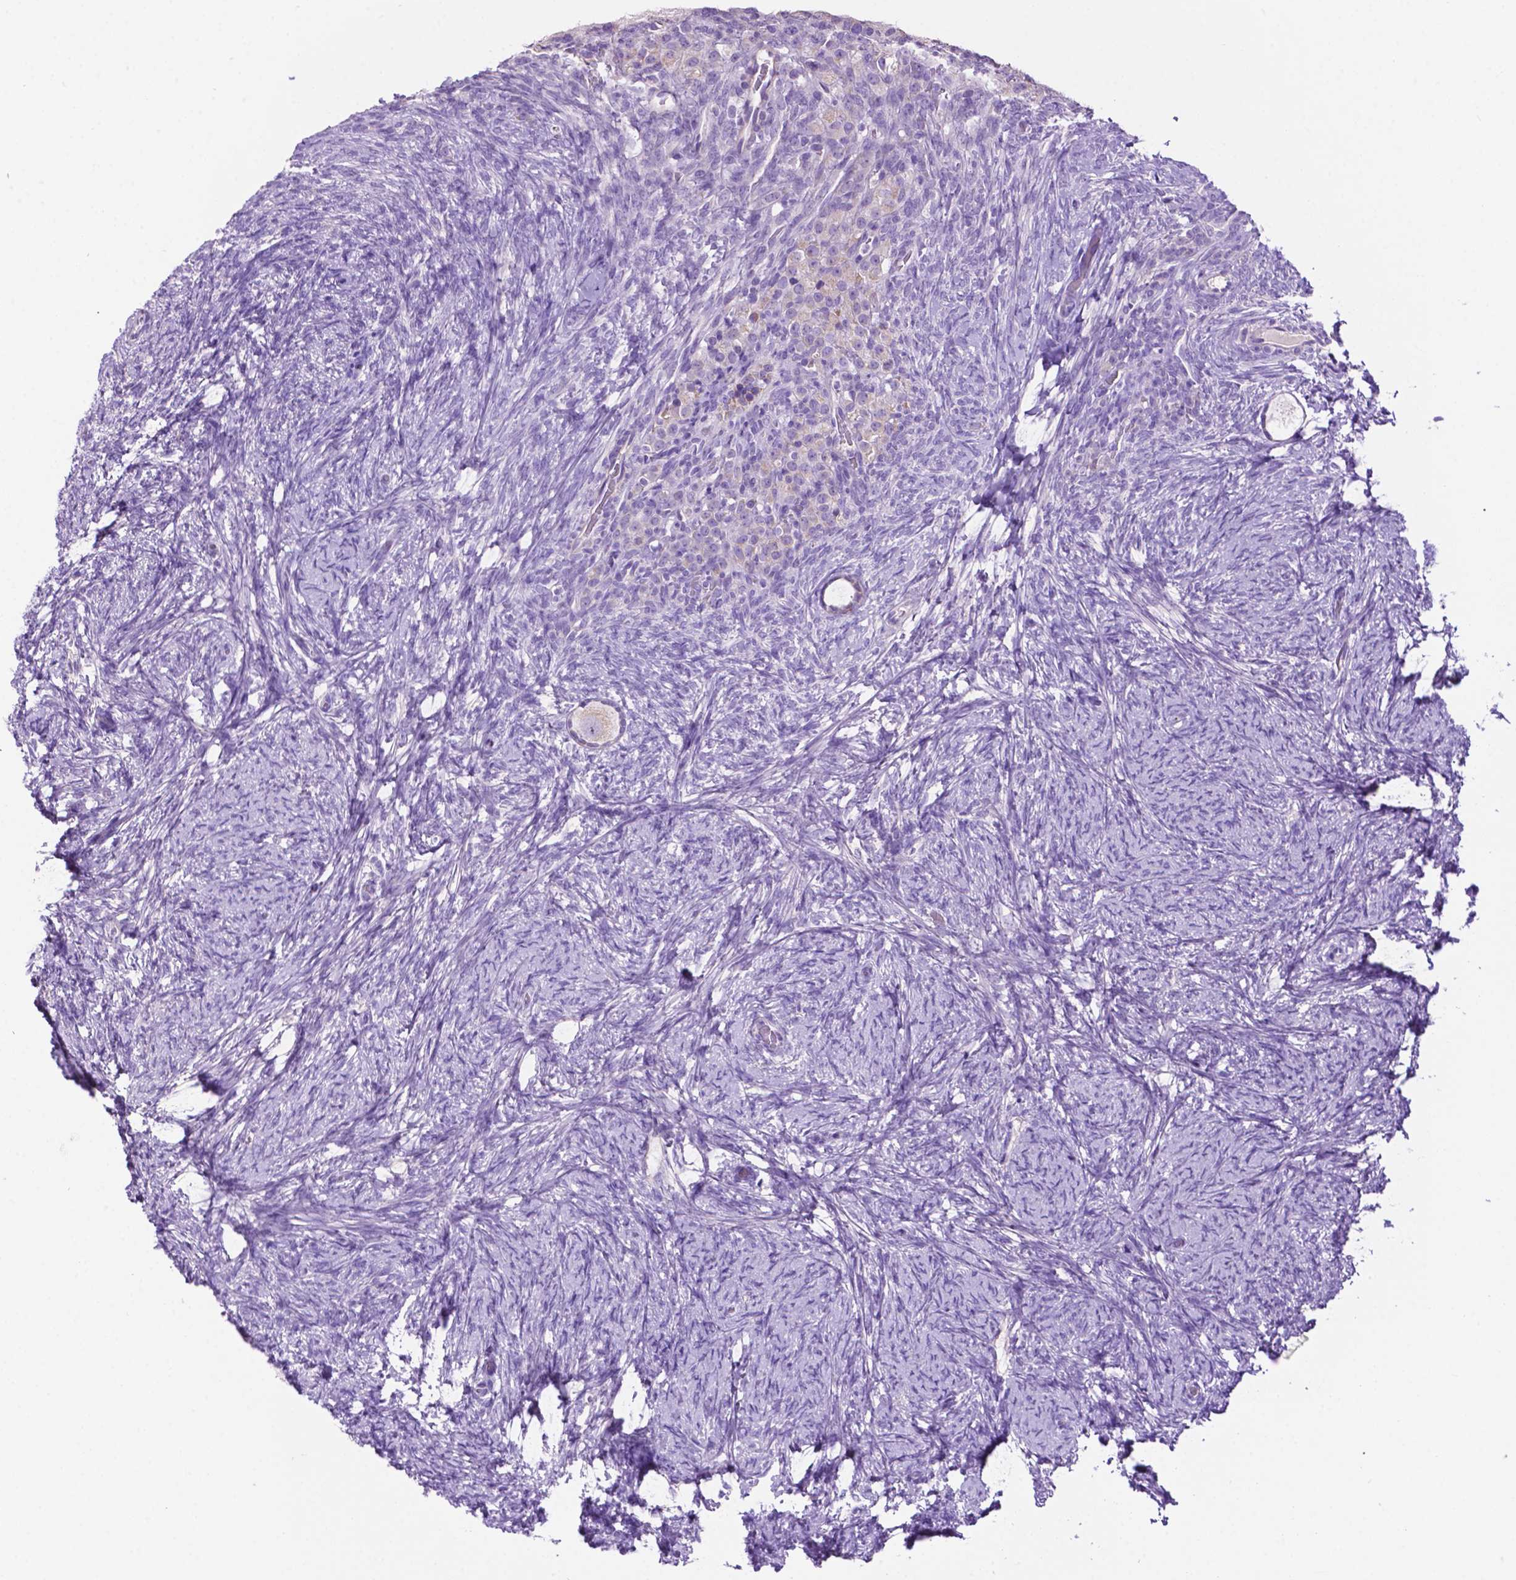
{"staining": {"intensity": "negative", "quantity": "none", "location": "none"}, "tissue": "ovary", "cell_type": "Follicle cells", "image_type": "normal", "snomed": [{"axis": "morphology", "description": "Normal tissue, NOS"}, {"axis": "topography", "description": "Ovary"}], "caption": "Histopathology image shows no protein staining in follicle cells of benign ovary. The staining is performed using DAB (3,3'-diaminobenzidine) brown chromogen with nuclei counter-stained in using hematoxylin.", "gene": "PHYHIP", "patient": {"sex": "female", "age": 34}}